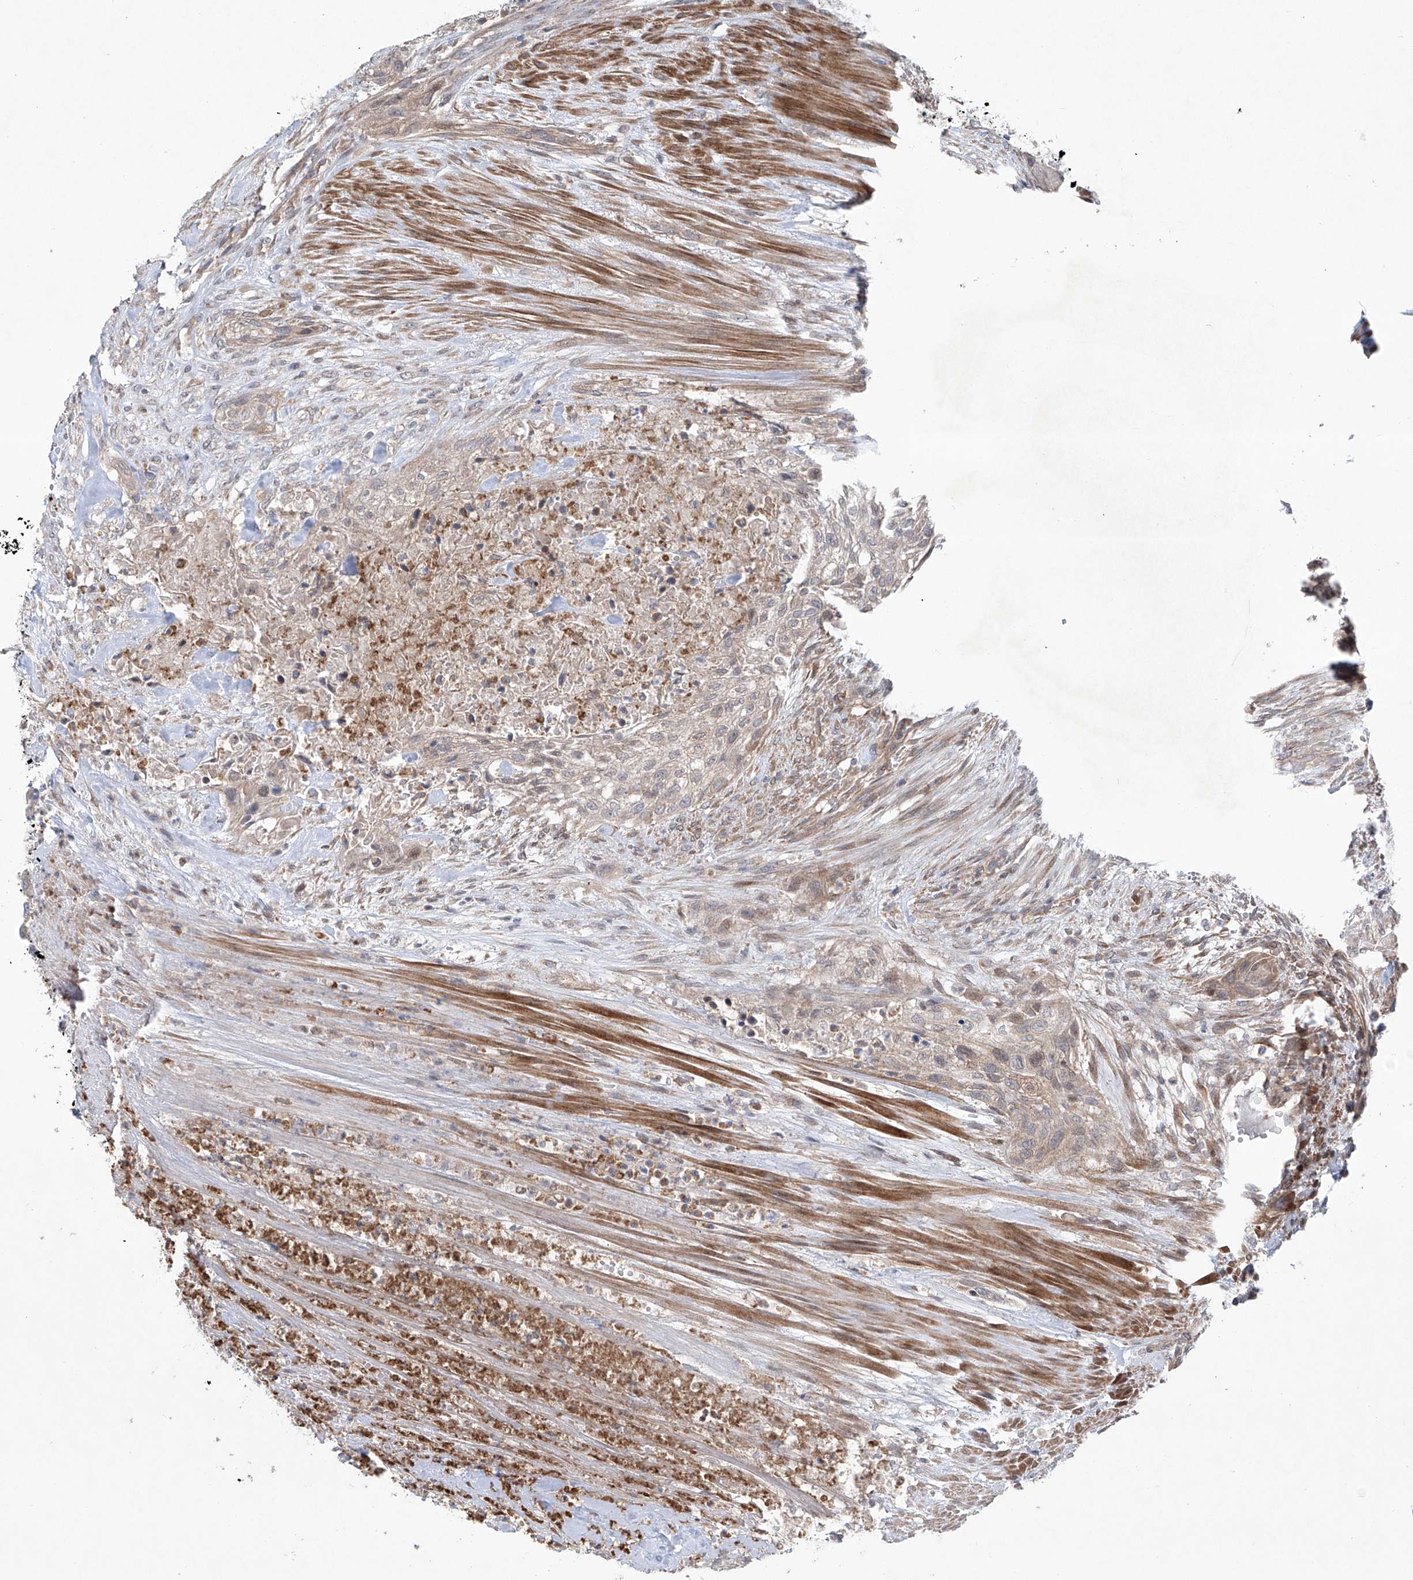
{"staining": {"intensity": "weak", "quantity": "25%-75%", "location": "cytoplasmic/membranous"}, "tissue": "urothelial cancer", "cell_type": "Tumor cells", "image_type": "cancer", "snomed": [{"axis": "morphology", "description": "Urothelial carcinoma, High grade"}, {"axis": "topography", "description": "Urinary bladder"}], "caption": "The micrograph displays a brown stain indicating the presence of a protein in the cytoplasmic/membranous of tumor cells in urothelial carcinoma (high-grade).", "gene": "KLC4", "patient": {"sex": "male", "age": 35}}